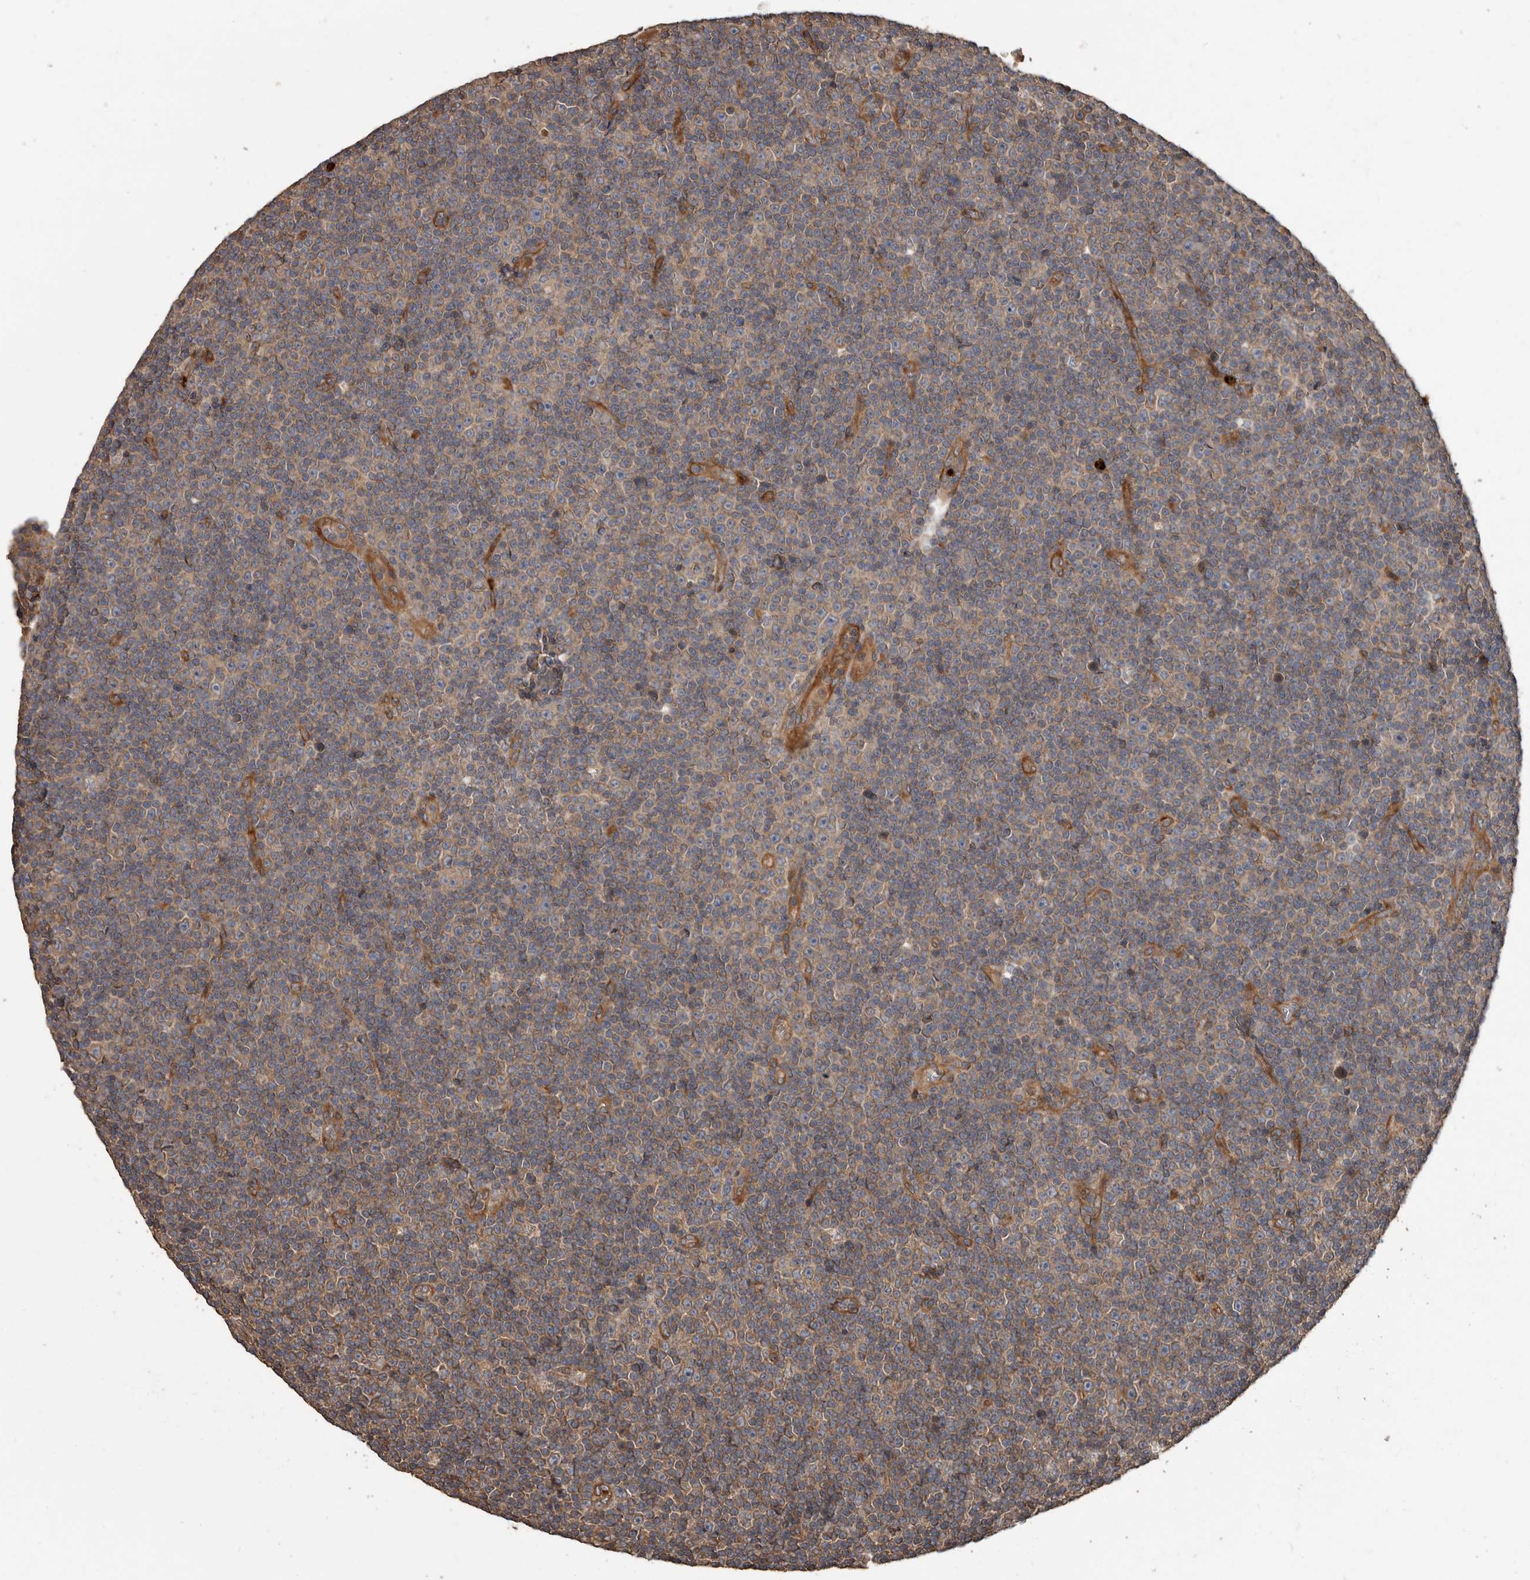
{"staining": {"intensity": "weak", "quantity": "<25%", "location": "cytoplasmic/membranous"}, "tissue": "lymphoma", "cell_type": "Tumor cells", "image_type": "cancer", "snomed": [{"axis": "morphology", "description": "Malignant lymphoma, non-Hodgkin's type, Low grade"}, {"axis": "topography", "description": "Lymph node"}], "caption": "This histopathology image is of malignant lymphoma, non-Hodgkin's type (low-grade) stained with immunohistochemistry (IHC) to label a protein in brown with the nuclei are counter-stained blue. There is no positivity in tumor cells. (Stains: DAB (3,3'-diaminobenzidine) immunohistochemistry (IHC) with hematoxylin counter stain, Microscopy: brightfield microscopy at high magnification).", "gene": "ARHGEF5", "patient": {"sex": "female", "age": 67}}